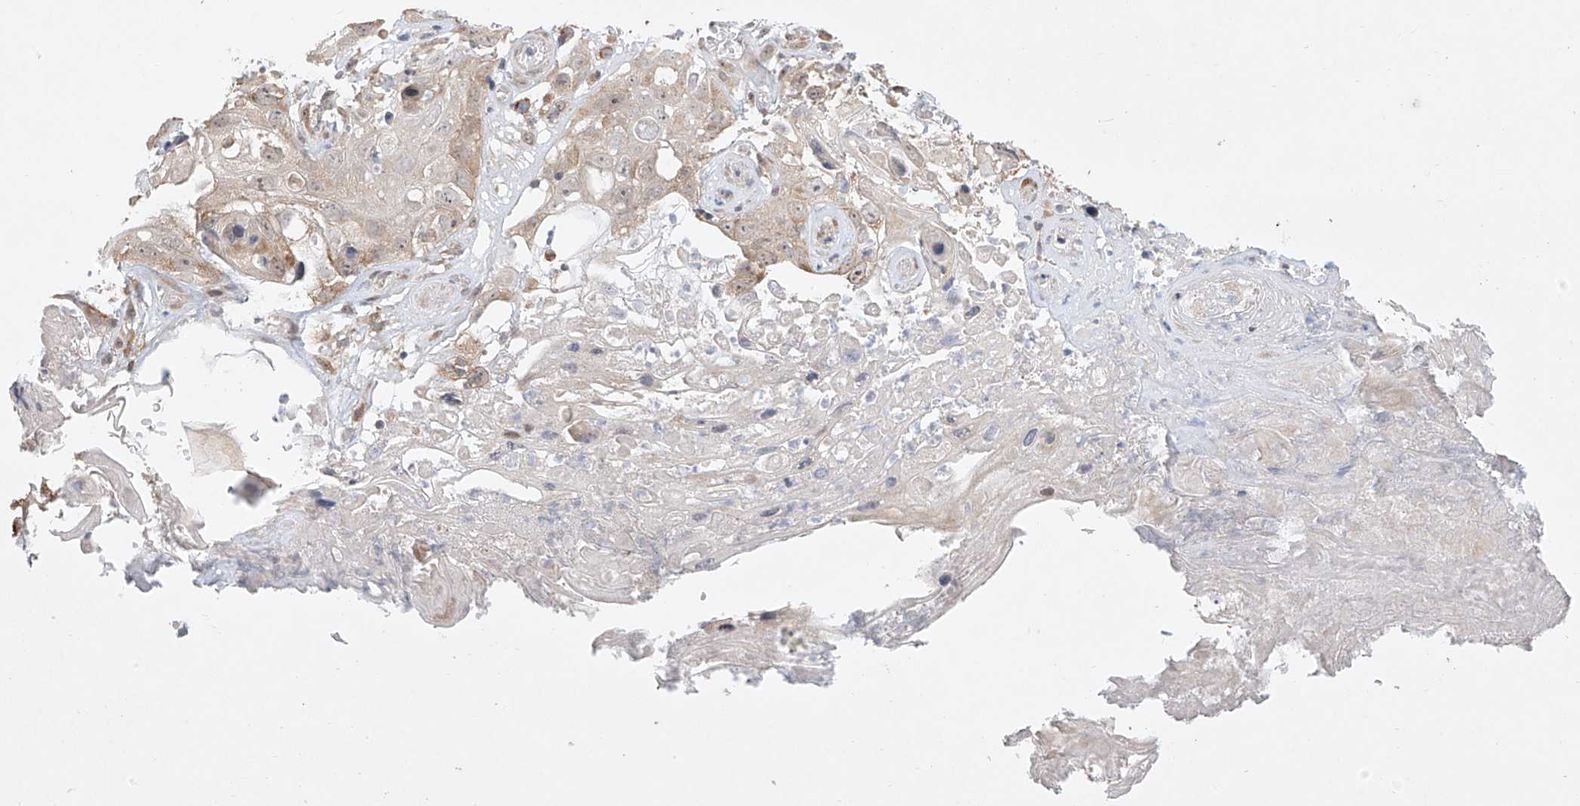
{"staining": {"intensity": "weak", "quantity": "<25%", "location": "nuclear"}, "tissue": "skin cancer", "cell_type": "Tumor cells", "image_type": "cancer", "snomed": [{"axis": "morphology", "description": "Squamous cell carcinoma, NOS"}, {"axis": "topography", "description": "Skin"}], "caption": "Immunohistochemistry photomicrograph of neoplastic tissue: skin cancer (squamous cell carcinoma) stained with DAB shows no significant protein expression in tumor cells. (Stains: DAB (3,3'-diaminobenzidine) immunohistochemistry with hematoxylin counter stain, Microscopy: brightfield microscopy at high magnification).", "gene": "TASP1", "patient": {"sex": "male", "age": 55}}